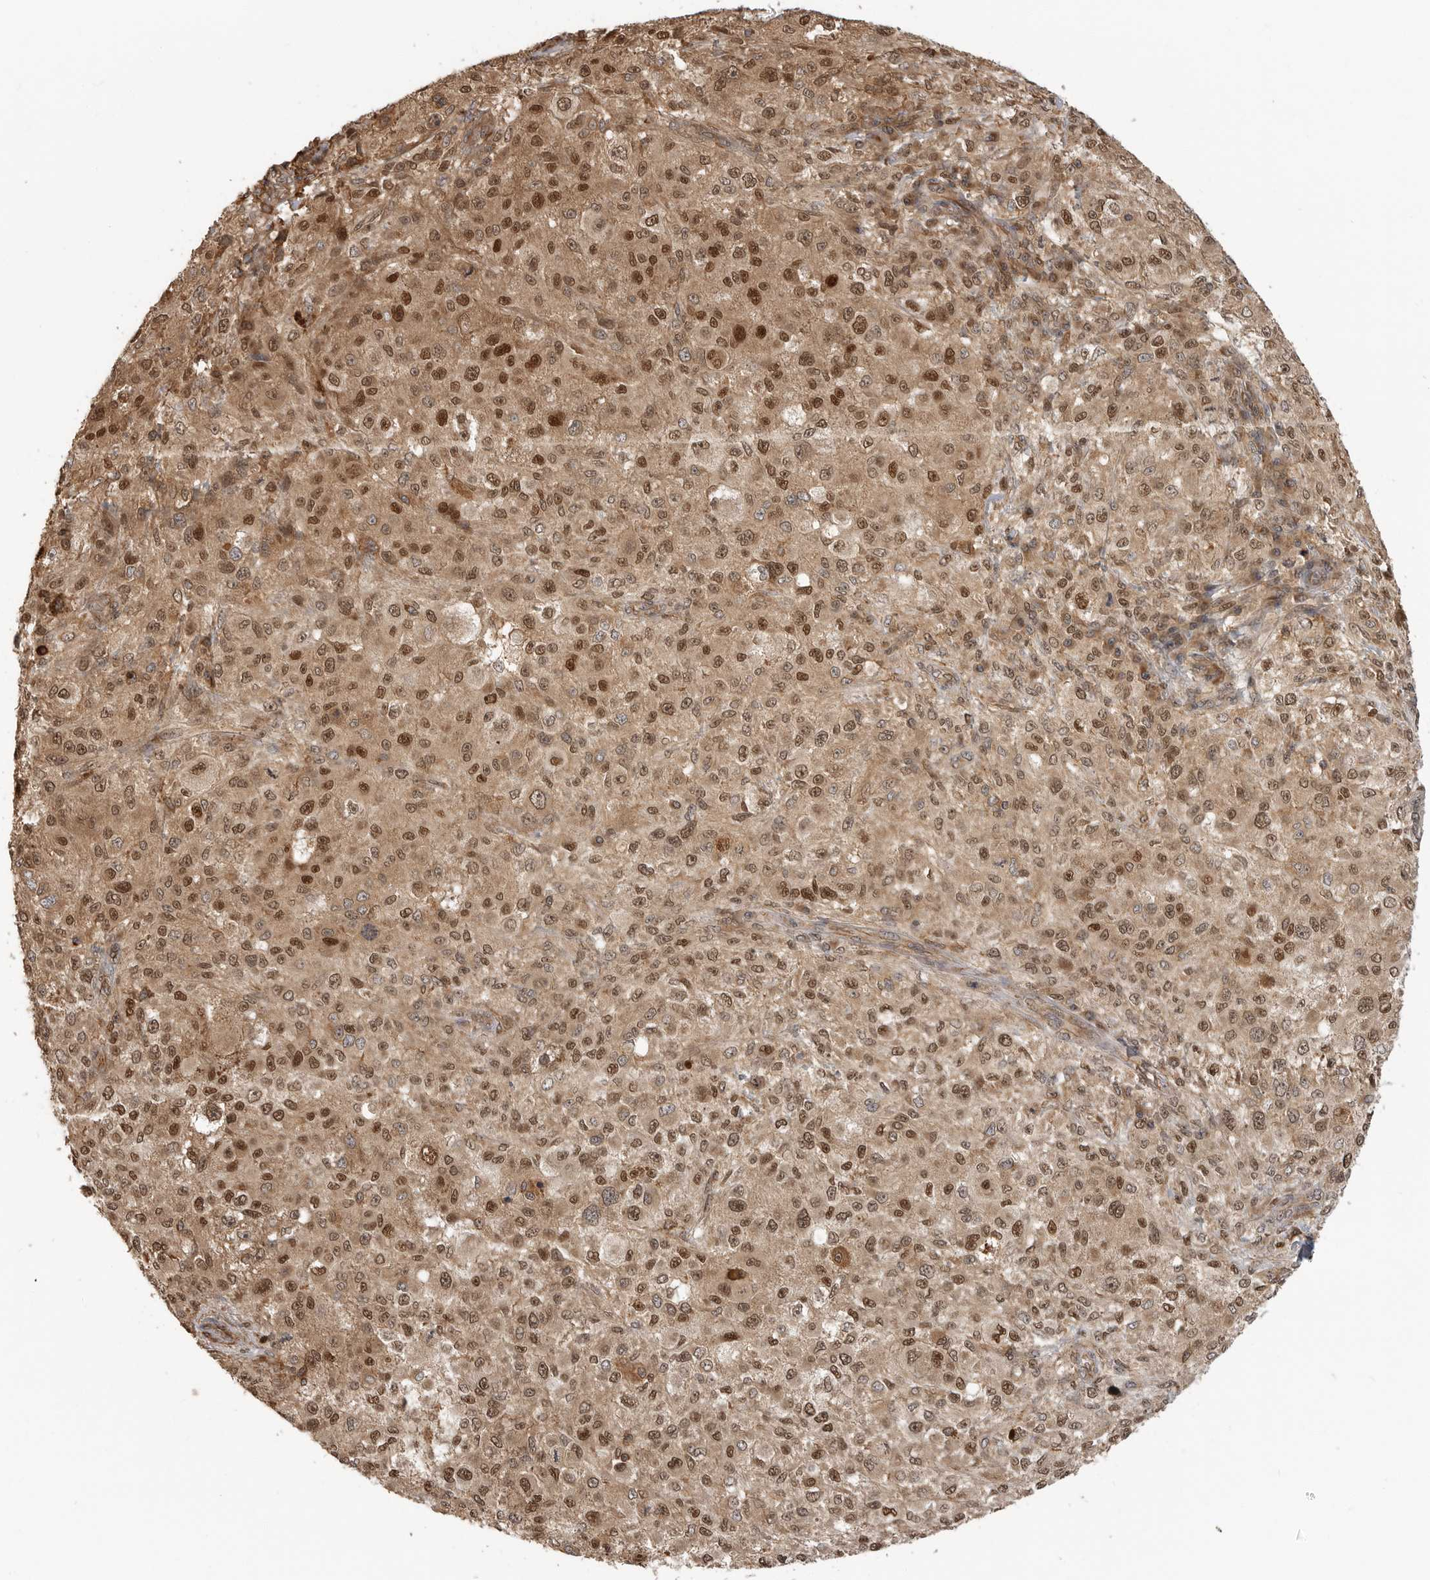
{"staining": {"intensity": "strong", "quantity": "25%-75%", "location": "cytoplasmic/membranous,nuclear"}, "tissue": "melanoma", "cell_type": "Tumor cells", "image_type": "cancer", "snomed": [{"axis": "morphology", "description": "Necrosis, NOS"}, {"axis": "morphology", "description": "Malignant melanoma, NOS"}, {"axis": "topography", "description": "Skin"}], "caption": "Protein expression analysis of melanoma exhibits strong cytoplasmic/membranous and nuclear staining in approximately 25%-75% of tumor cells.", "gene": "ERN1", "patient": {"sex": "female", "age": 87}}